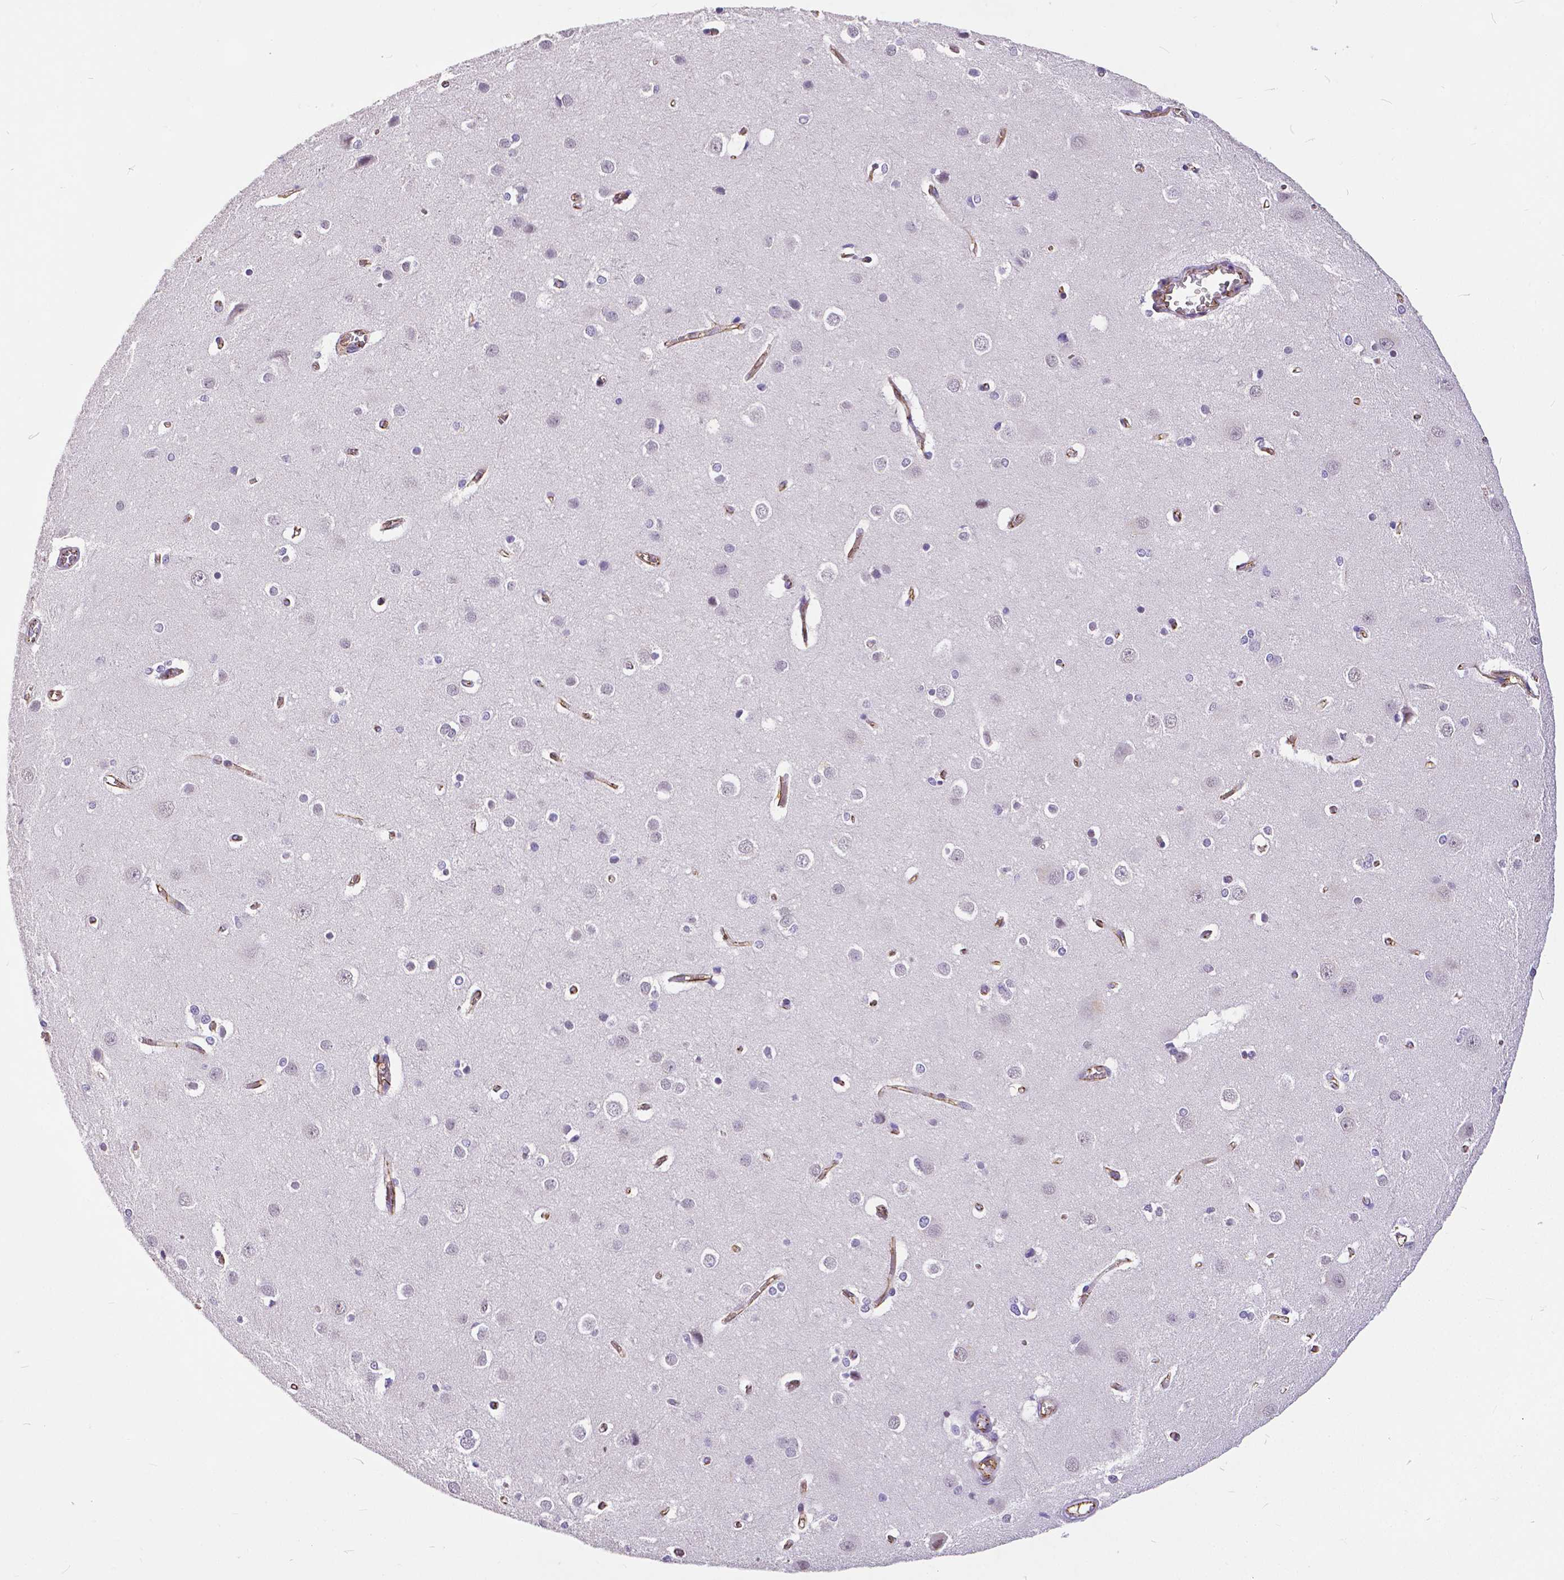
{"staining": {"intensity": "negative", "quantity": "none", "location": "none"}, "tissue": "cerebral cortex", "cell_type": "Endothelial cells", "image_type": "normal", "snomed": [{"axis": "morphology", "description": "Normal tissue, NOS"}, {"axis": "topography", "description": "Cerebral cortex"}], "caption": "Histopathology image shows no significant protein expression in endothelial cells of unremarkable cerebral cortex. The staining was performed using DAB to visualize the protein expression in brown, while the nuclei were stained in blue with hematoxylin (Magnification: 20x).", "gene": "OCLN", "patient": {"sex": "male", "age": 37}}